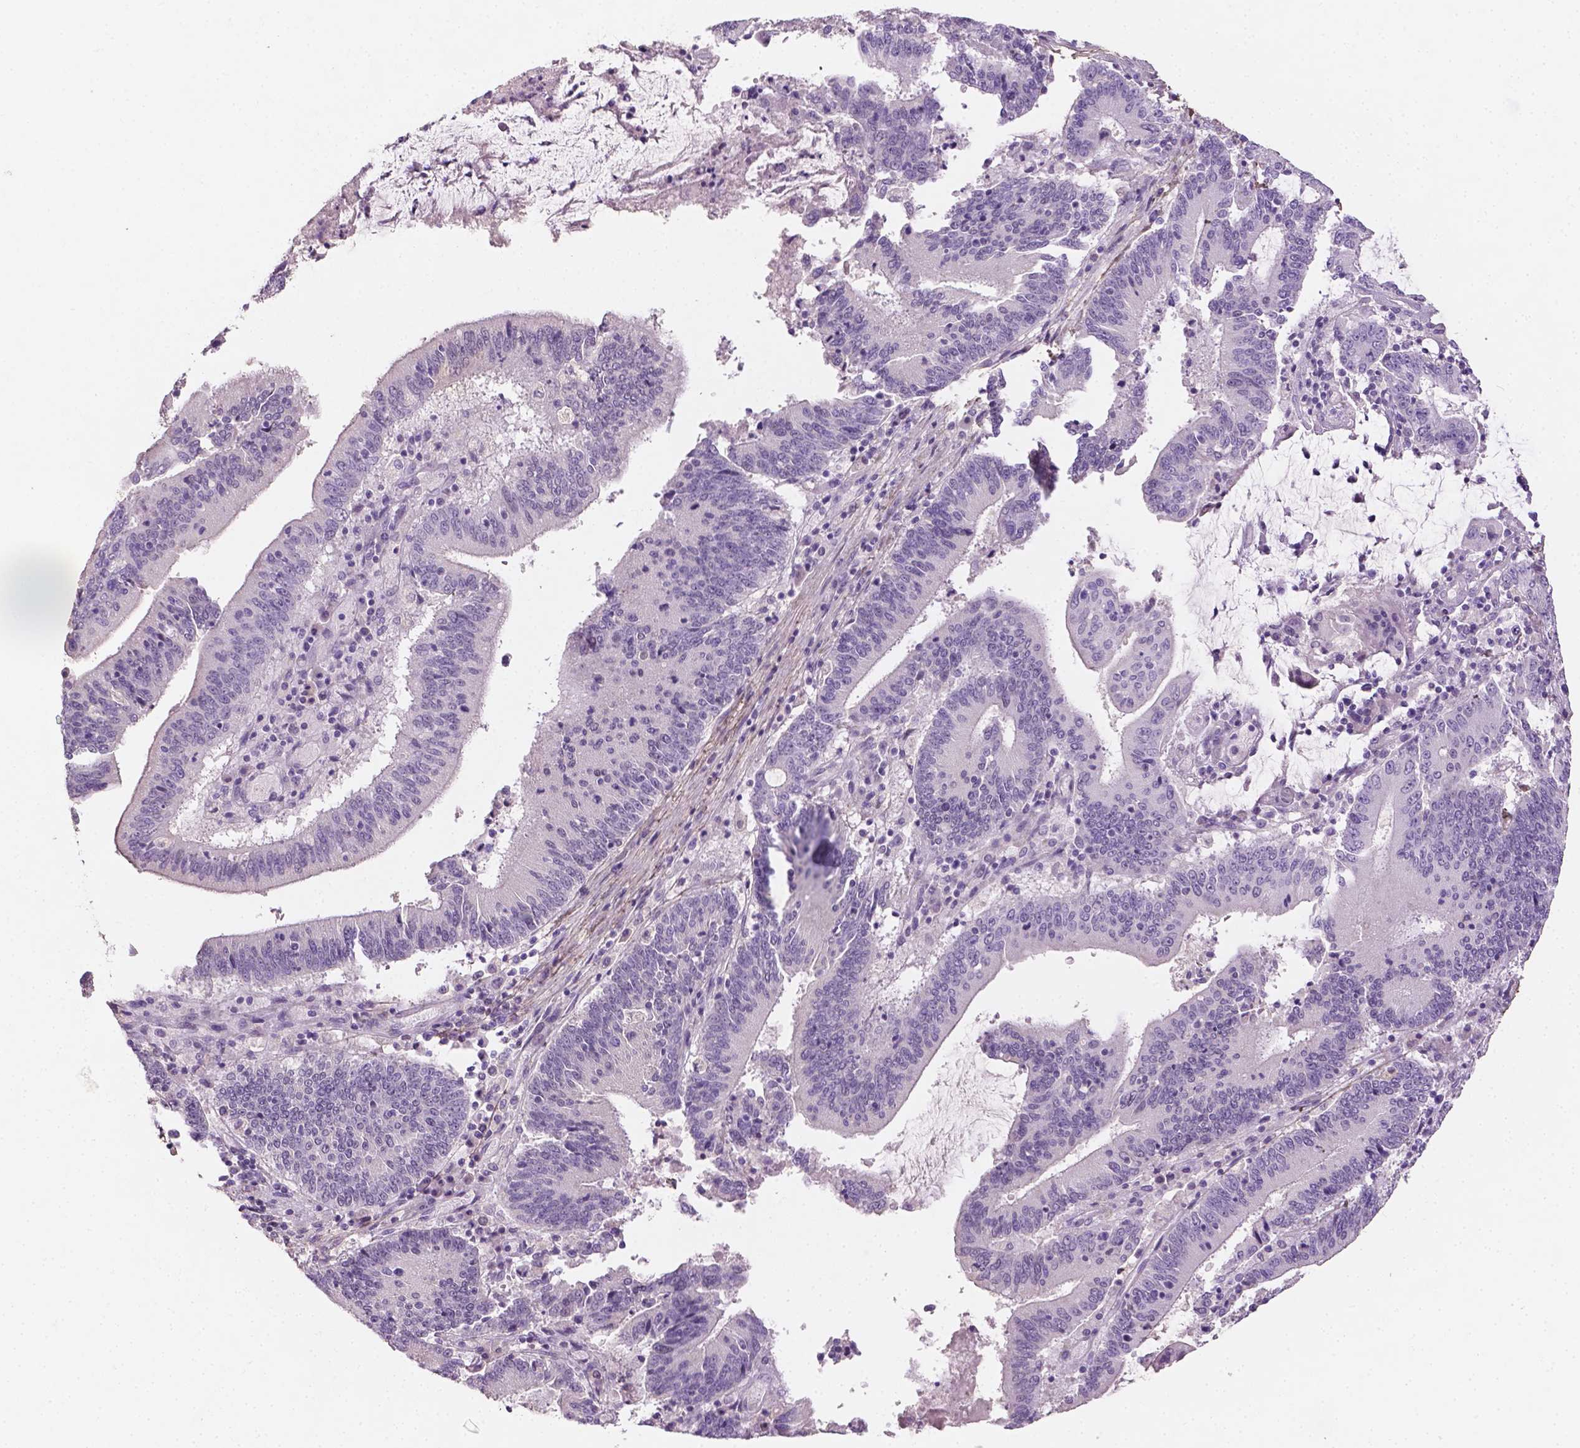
{"staining": {"intensity": "negative", "quantity": "none", "location": "none"}, "tissue": "stomach cancer", "cell_type": "Tumor cells", "image_type": "cancer", "snomed": [{"axis": "morphology", "description": "Adenocarcinoma, NOS"}, {"axis": "topography", "description": "Stomach, upper"}], "caption": "Tumor cells are negative for brown protein staining in stomach cancer (adenocarcinoma).", "gene": "DLG2", "patient": {"sex": "male", "age": 68}}